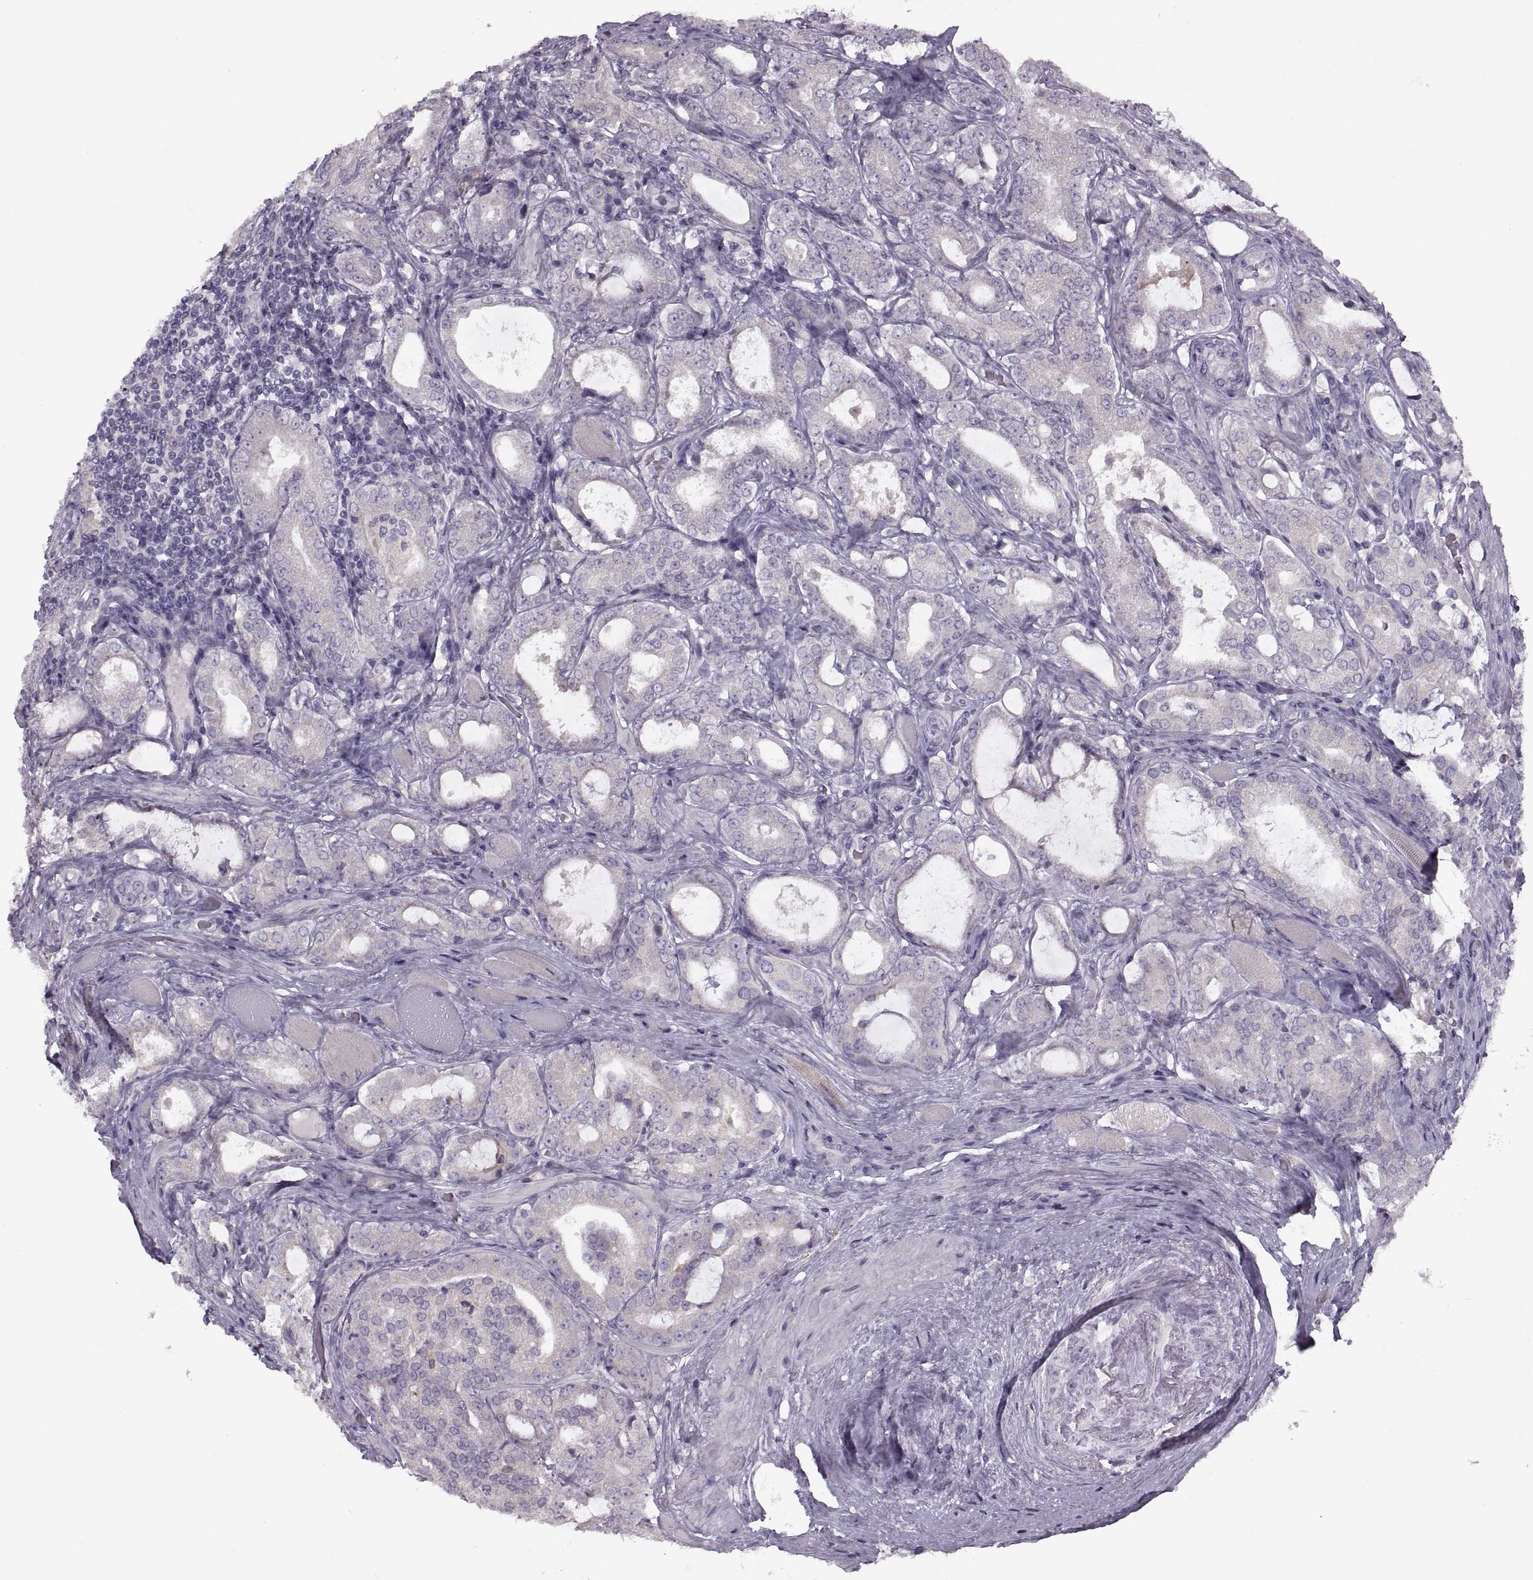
{"staining": {"intensity": "negative", "quantity": "none", "location": "none"}, "tissue": "prostate cancer", "cell_type": "Tumor cells", "image_type": "cancer", "snomed": [{"axis": "morphology", "description": "Adenocarcinoma, NOS"}, {"axis": "topography", "description": "Prostate"}], "caption": "DAB (3,3'-diaminobenzidine) immunohistochemical staining of human prostate cancer shows no significant positivity in tumor cells.", "gene": "H2AP", "patient": {"sex": "male", "age": 64}}